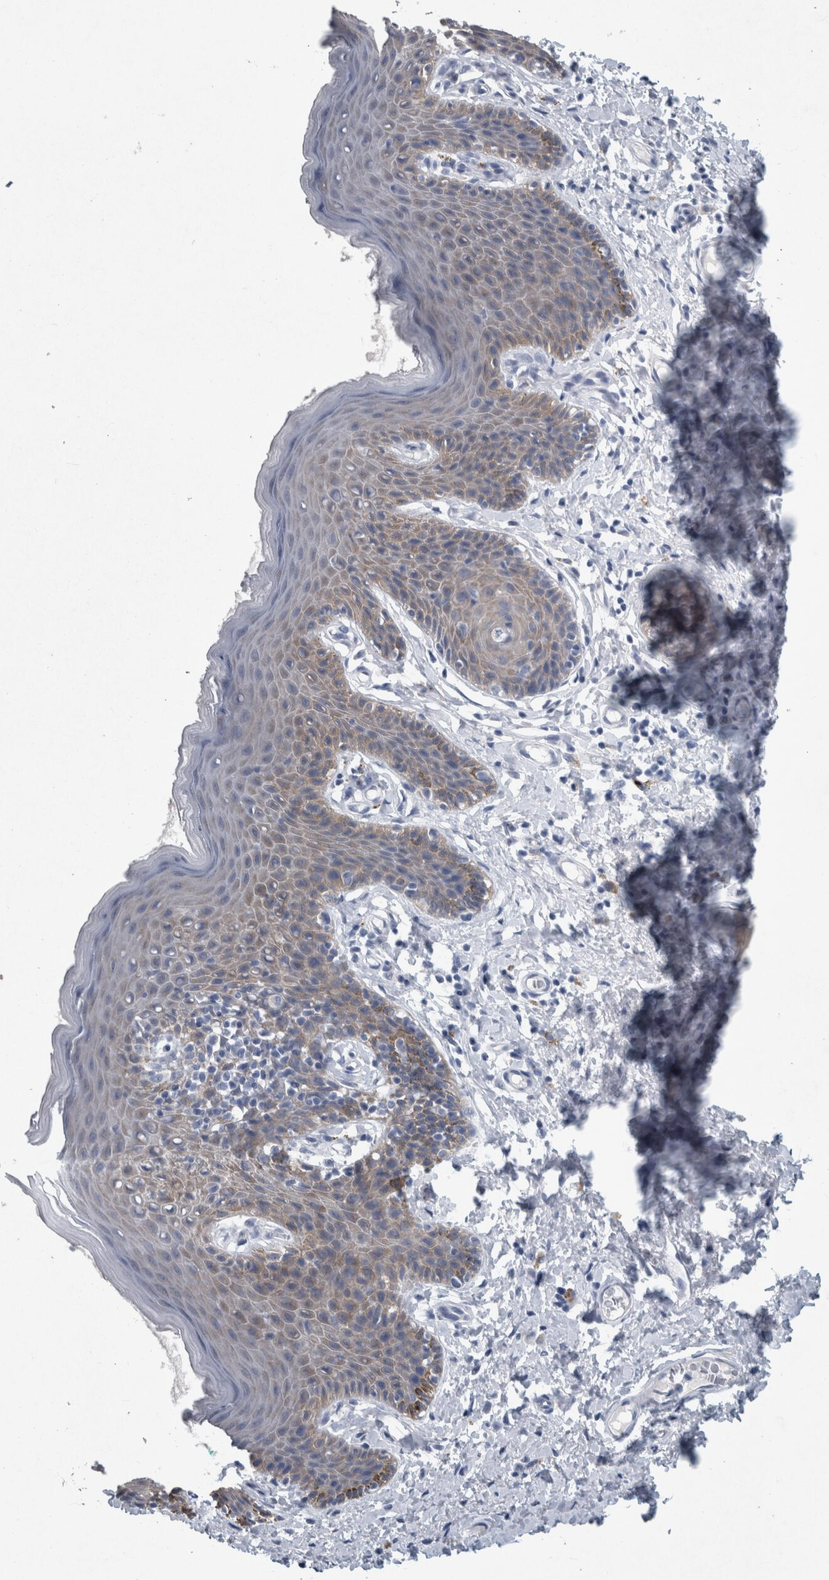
{"staining": {"intensity": "weak", "quantity": ">75%", "location": "cytoplasmic/membranous"}, "tissue": "skin", "cell_type": "Epidermal cells", "image_type": "normal", "snomed": [{"axis": "morphology", "description": "Normal tissue, NOS"}, {"axis": "topography", "description": "Vulva"}], "caption": "Epidermal cells reveal weak cytoplasmic/membranous staining in approximately >75% of cells in unremarkable skin. (DAB = brown stain, brightfield microscopy at high magnification).", "gene": "FAM83H", "patient": {"sex": "female", "age": 66}}